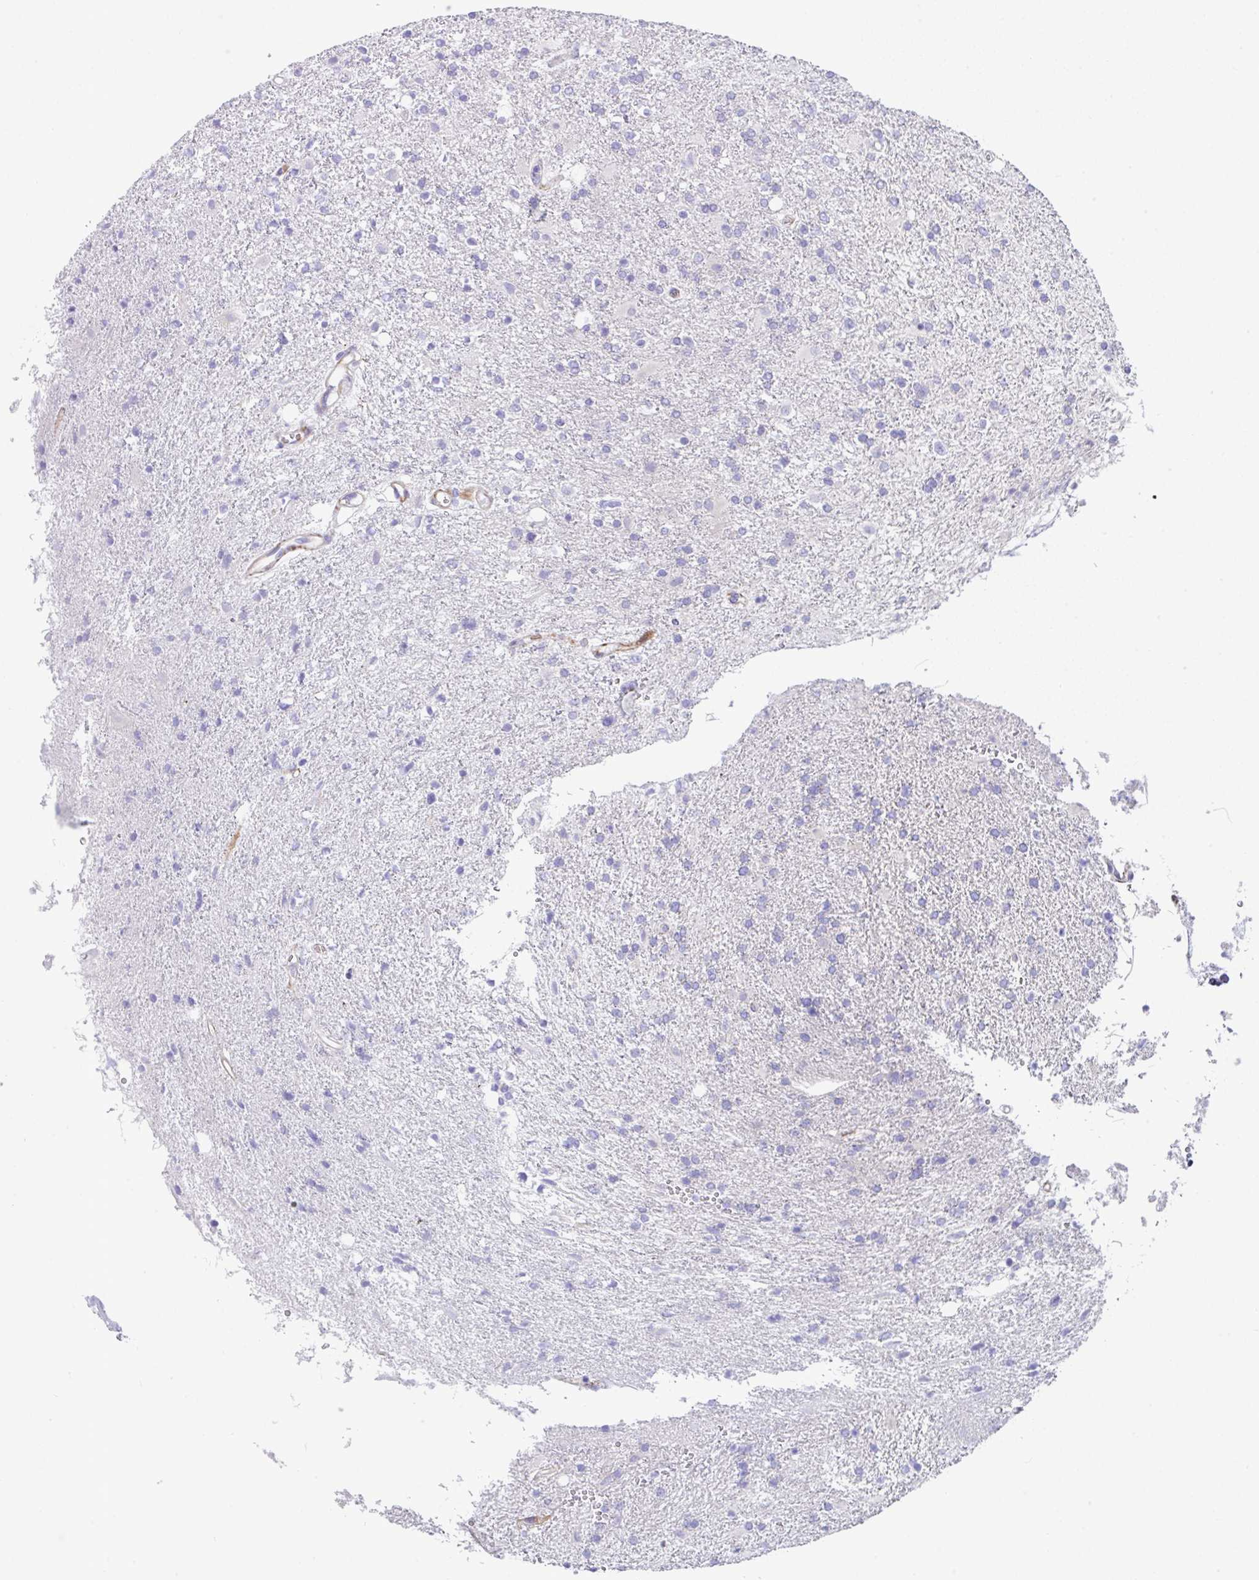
{"staining": {"intensity": "negative", "quantity": "none", "location": "none"}, "tissue": "glioma", "cell_type": "Tumor cells", "image_type": "cancer", "snomed": [{"axis": "morphology", "description": "Glioma, malignant, High grade"}, {"axis": "topography", "description": "Brain"}], "caption": "There is no significant staining in tumor cells of malignant glioma (high-grade).", "gene": "ZNF713", "patient": {"sex": "male", "age": 56}}